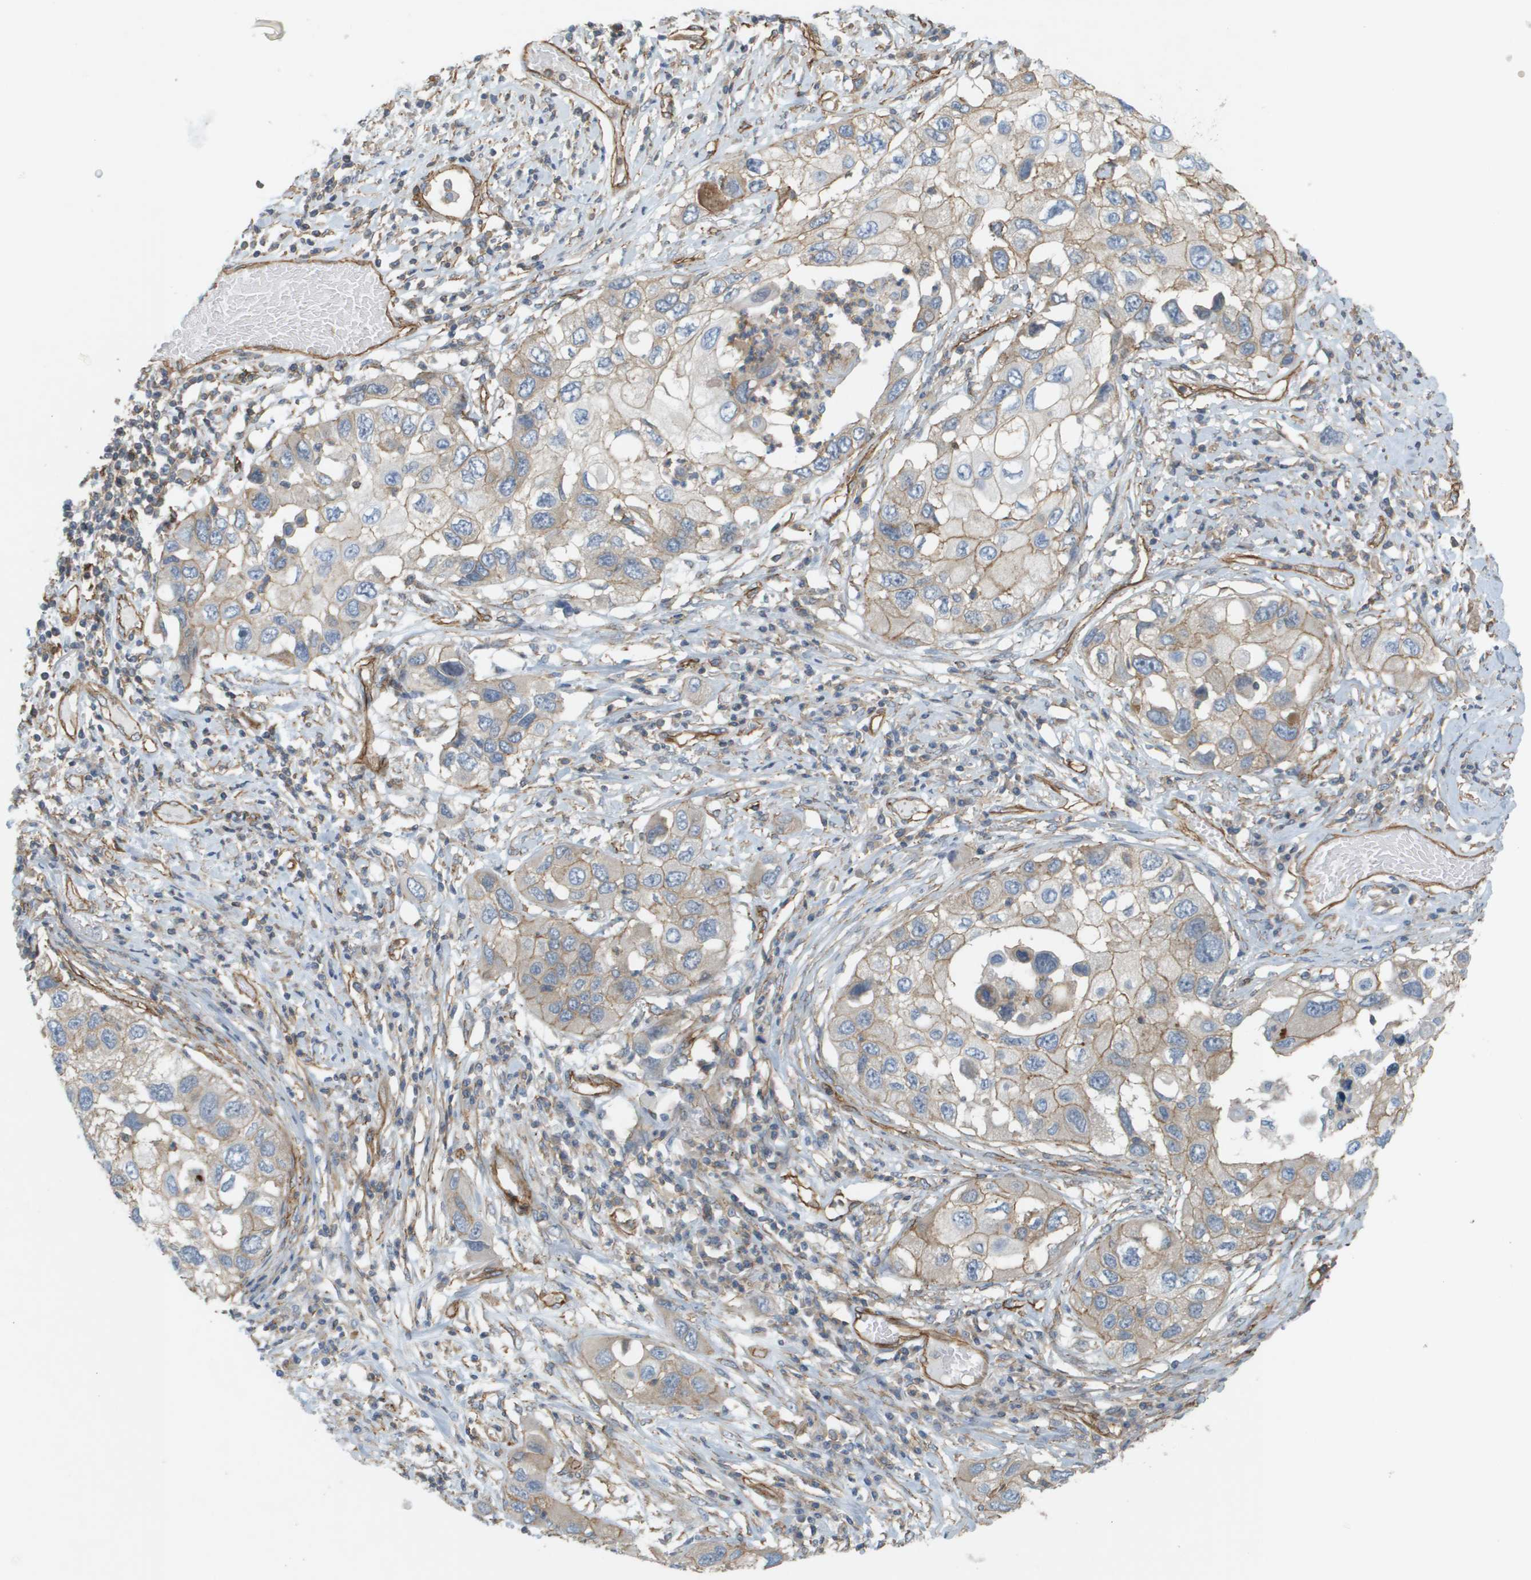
{"staining": {"intensity": "weak", "quantity": "25%-75%", "location": "cytoplasmic/membranous"}, "tissue": "lung cancer", "cell_type": "Tumor cells", "image_type": "cancer", "snomed": [{"axis": "morphology", "description": "Squamous cell carcinoma, NOS"}, {"axis": "topography", "description": "Lung"}], "caption": "Human lung cancer stained for a protein (brown) shows weak cytoplasmic/membranous positive expression in about 25%-75% of tumor cells.", "gene": "SGMS2", "patient": {"sex": "male", "age": 71}}